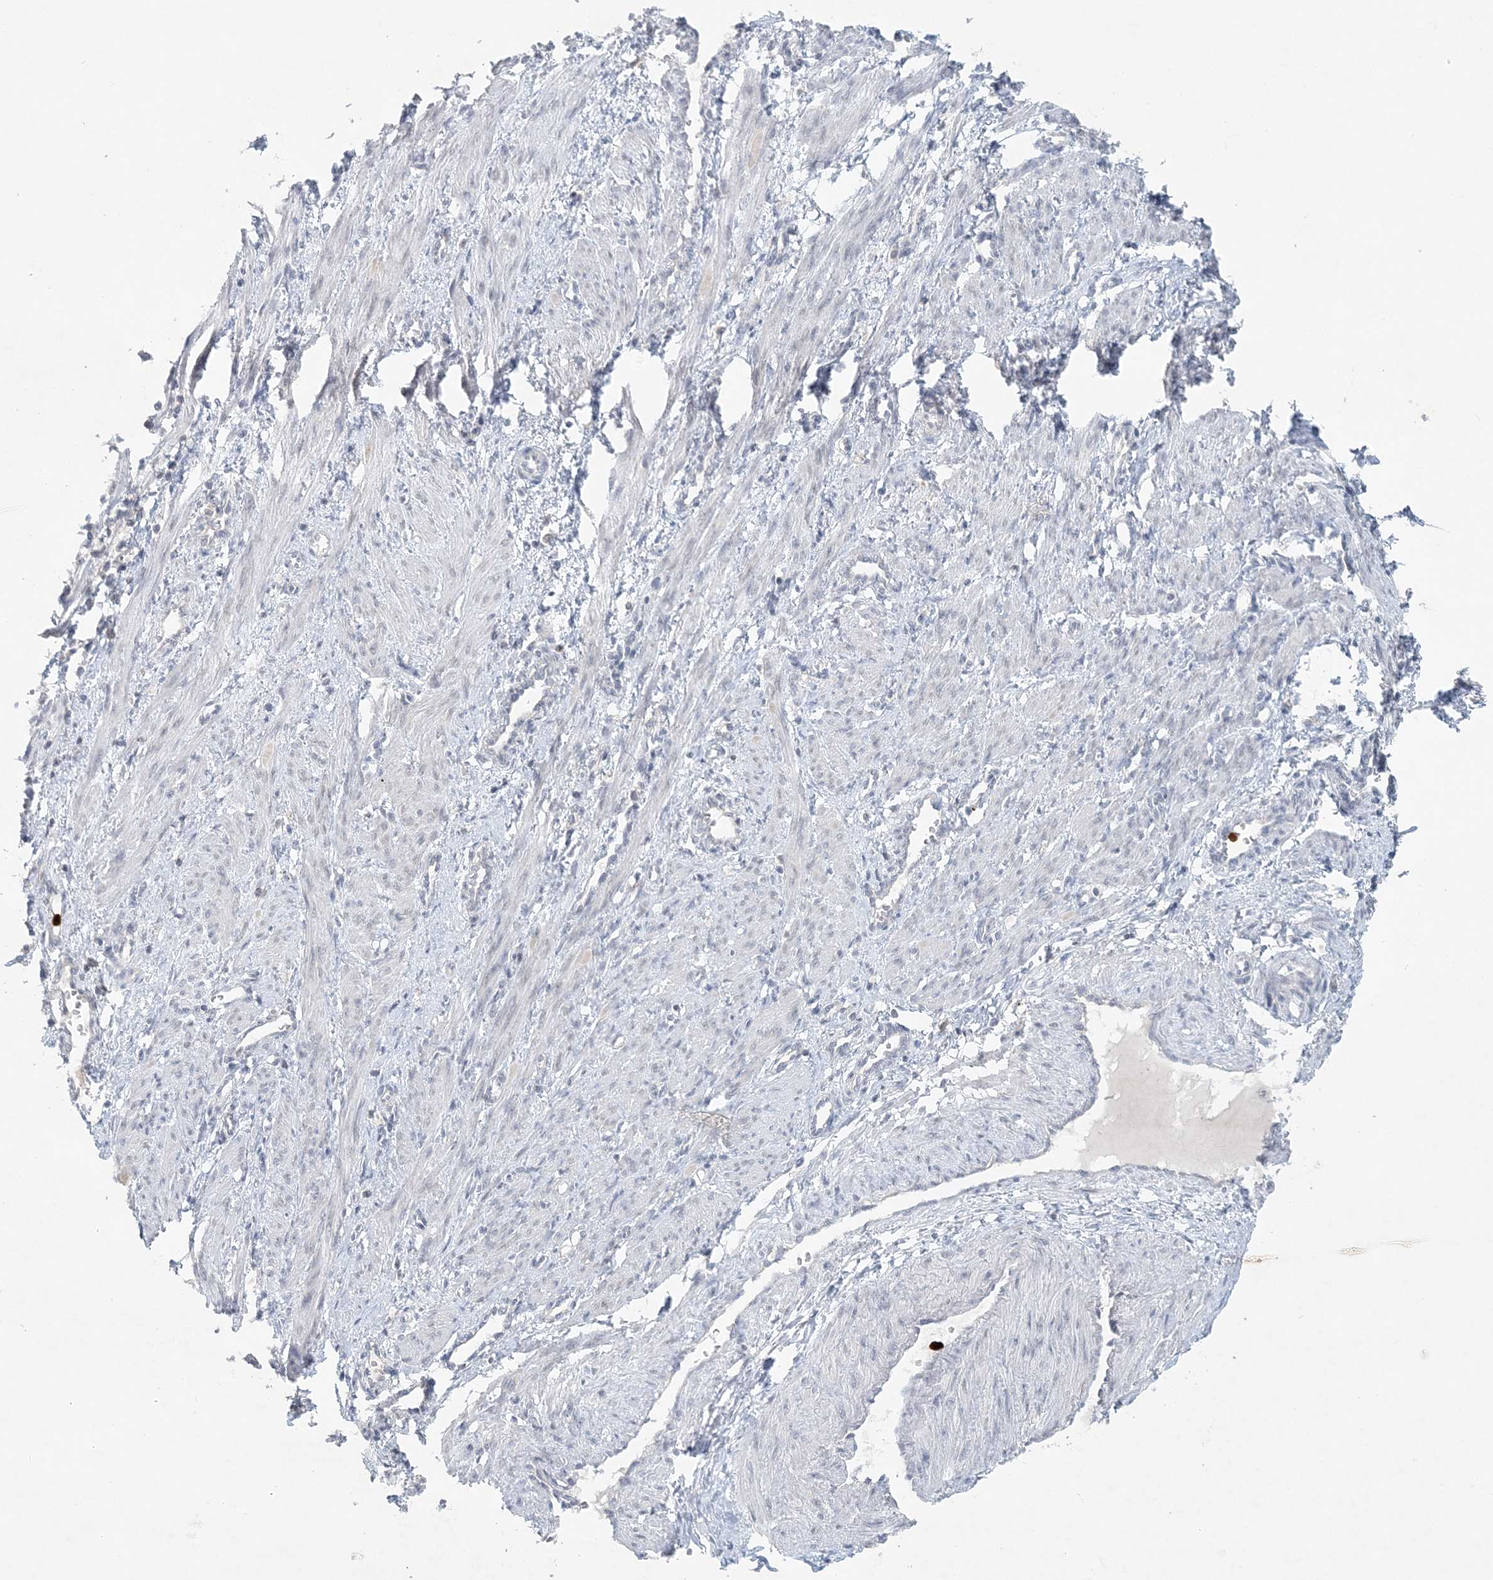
{"staining": {"intensity": "negative", "quantity": "none", "location": "none"}, "tissue": "smooth muscle", "cell_type": "Smooth muscle cells", "image_type": "normal", "snomed": [{"axis": "morphology", "description": "Normal tissue, NOS"}, {"axis": "topography", "description": "Endometrium"}], "caption": "Immunohistochemistry histopathology image of unremarkable human smooth muscle stained for a protein (brown), which shows no positivity in smooth muscle cells.", "gene": "NUP54", "patient": {"sex": "female", "age": 33}}